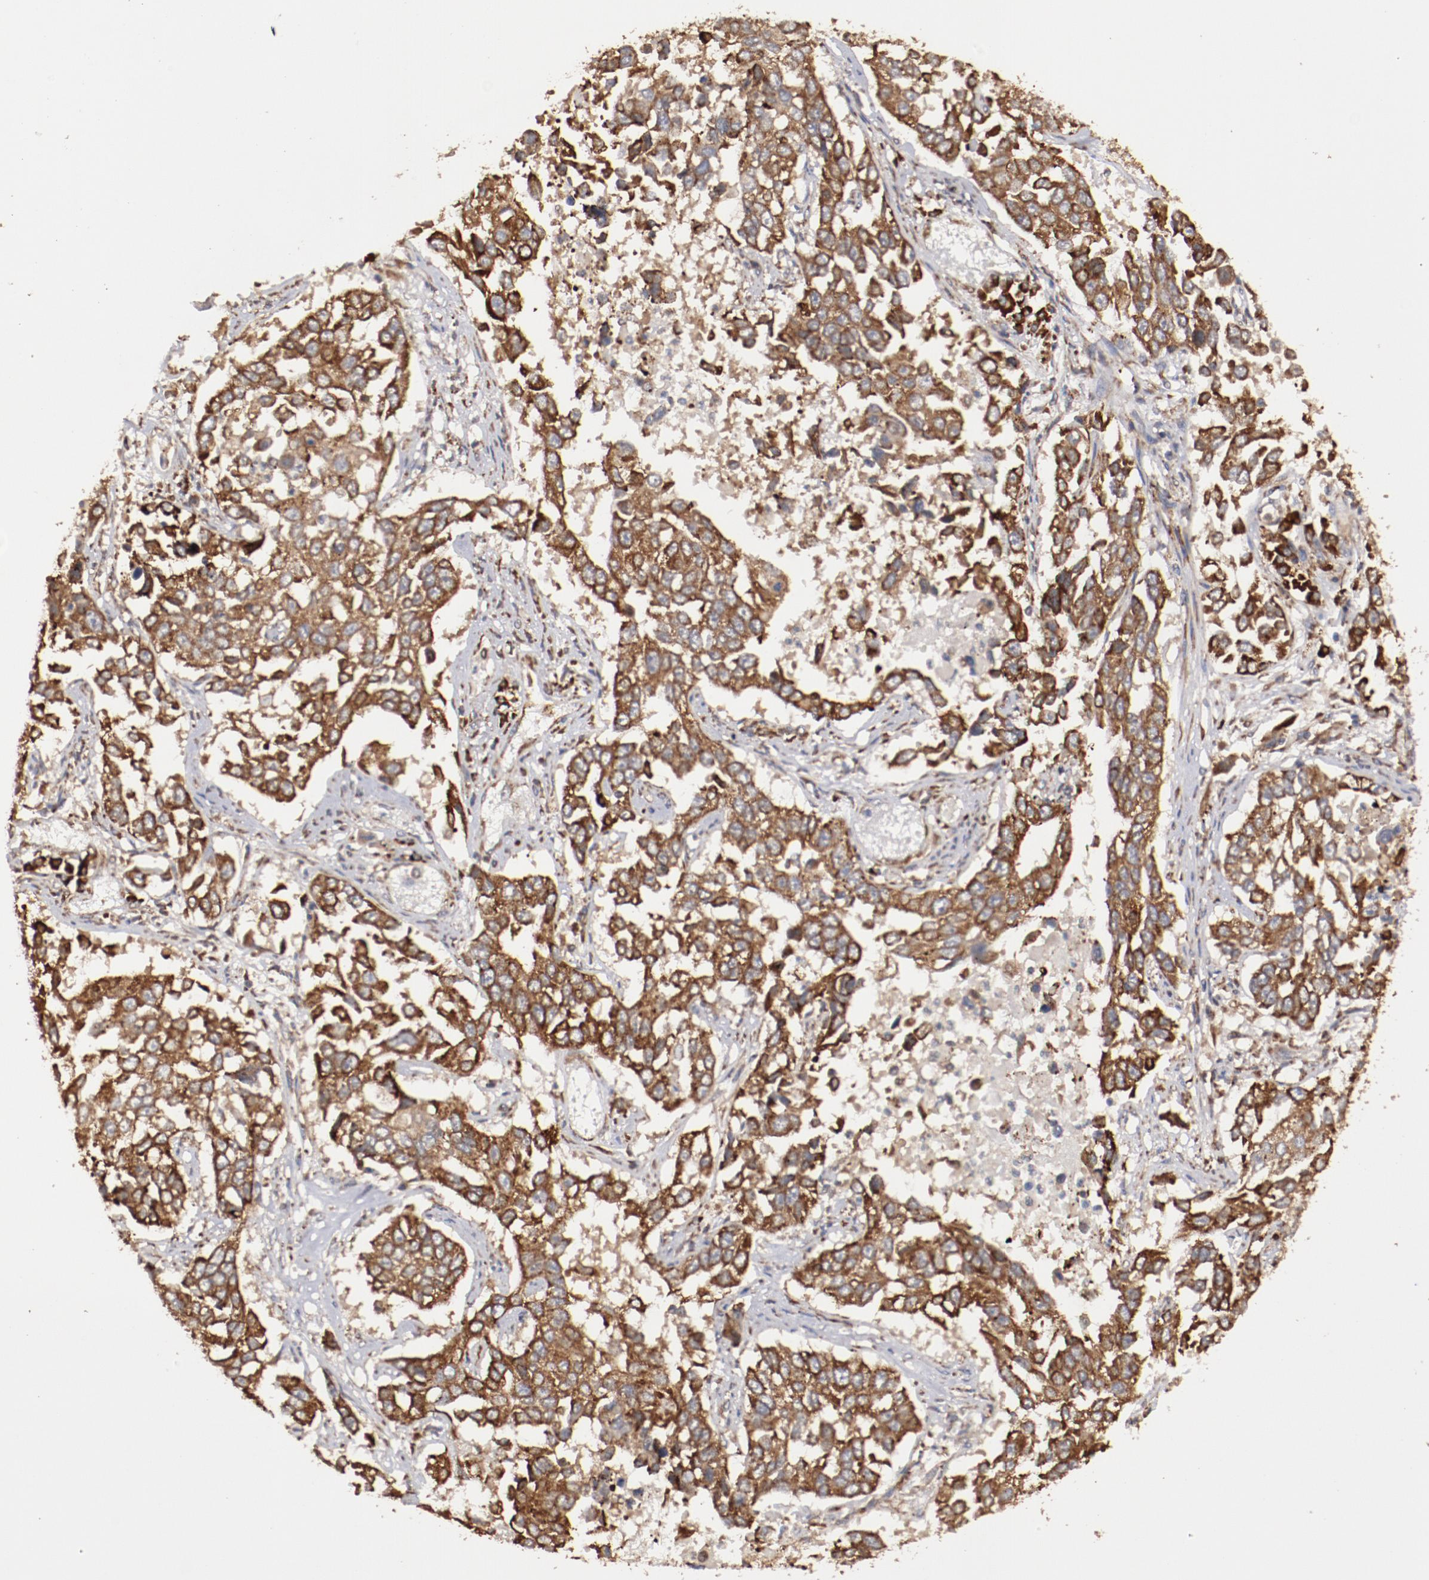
{"staining": {"intensity": "strong", "quantity": ">75%", "location": "cytoplasmic/membranous"}, "tissue": "lung cancer", "cell_type": "Tumor cells", "image_type": "cancer", "snomed": [{"axis": "morphology", "description": "Squamous cell carcinoma, NOS"}, {"axis": "topography", "description": "Lung"}], "caption": "Human lung squamous cell carcinoma stained with a brown dye displays strong cytoplasmic/membranous positive staining in about >75% of tumor cells.", "gene": "RPS4Y1", "patient": {"sex": "male", "age": 71}}